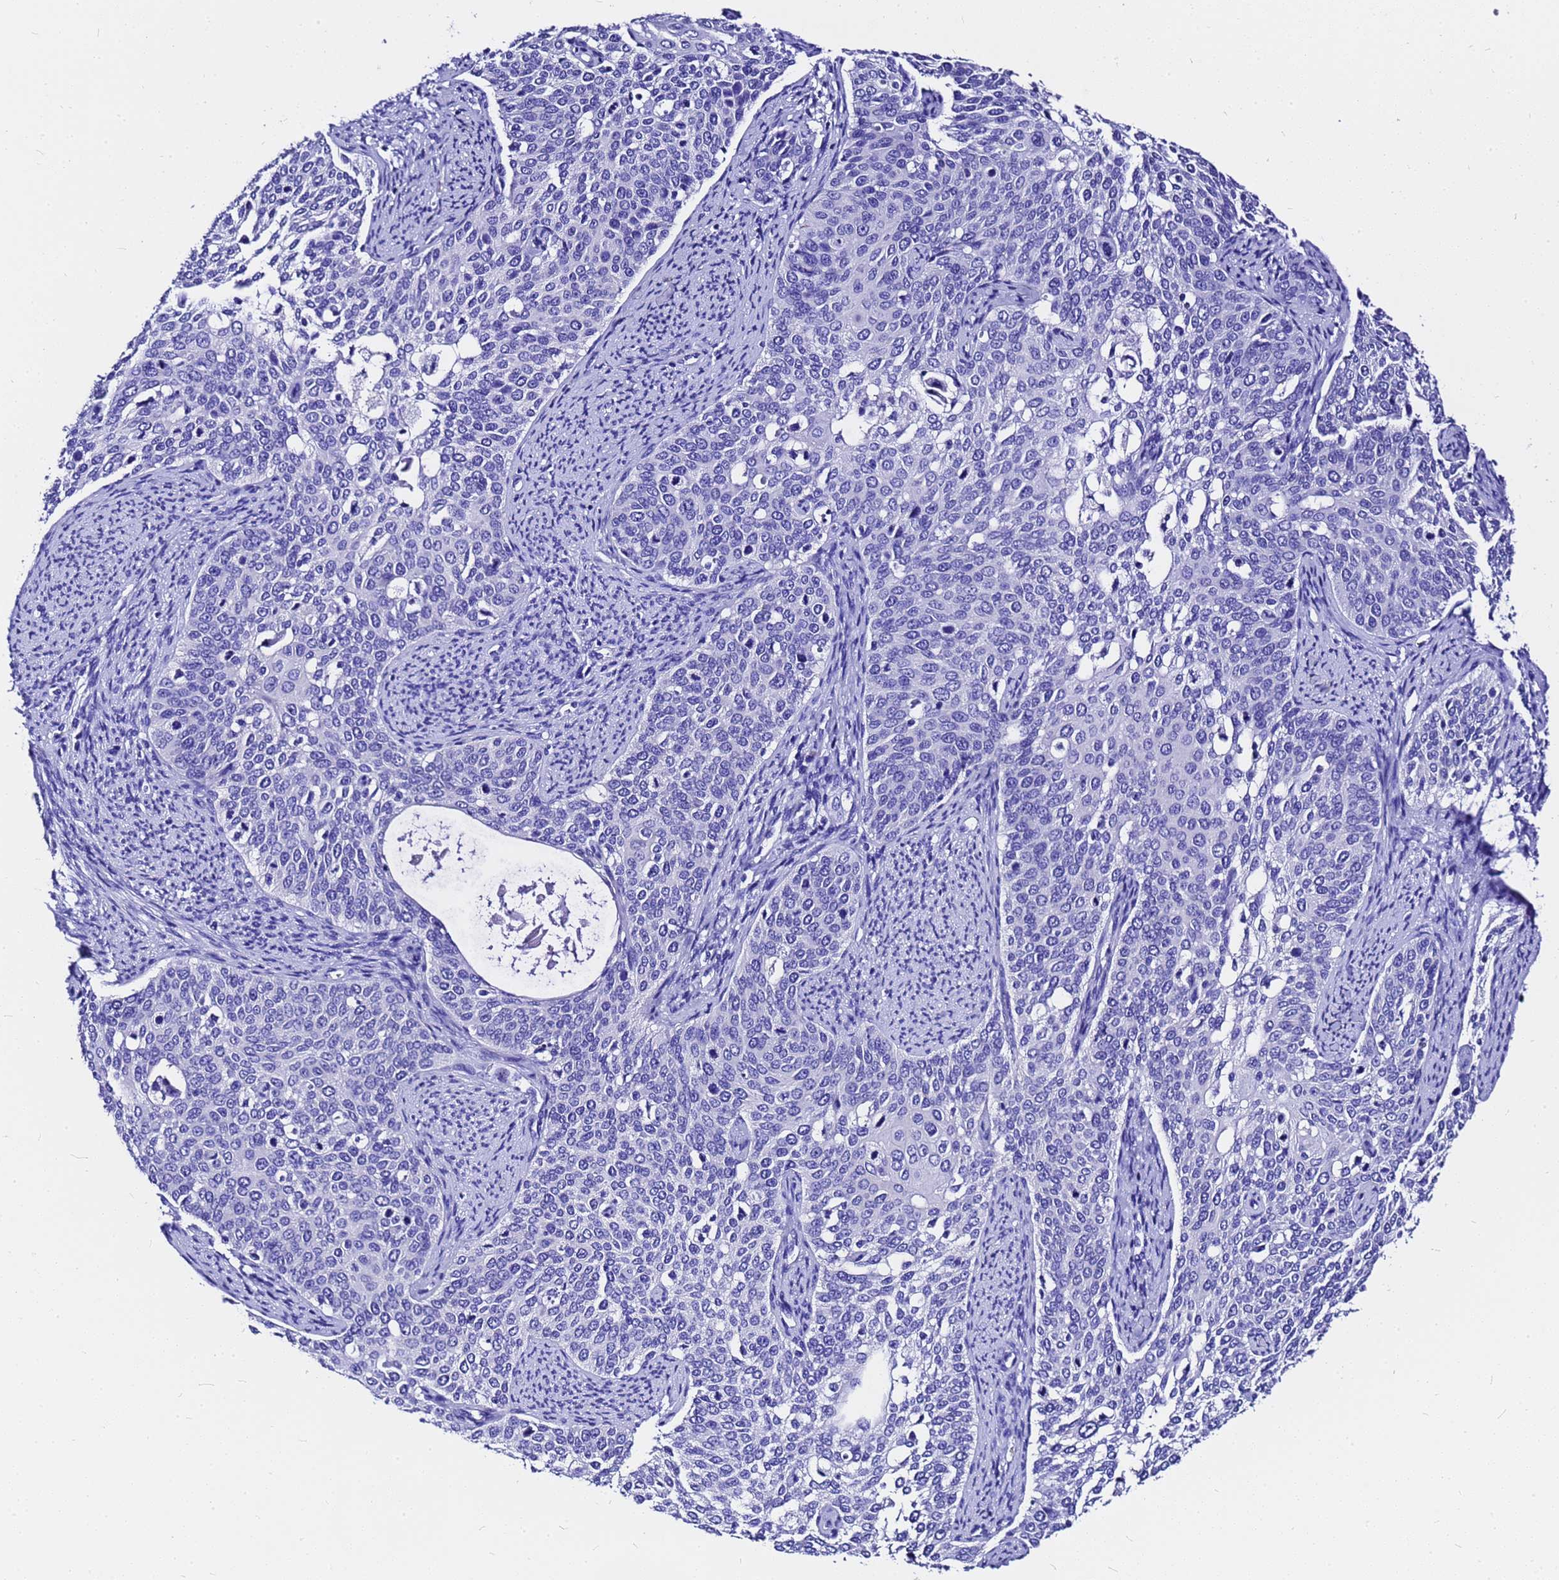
{"staining": {"intensity": "negative", "quantity": "none", "location": "none"}, "tissue": "cervical cancer", "cell_type": "Tumor cells", "image_type": "cancer", "snomed": [{"axis": "morphology", "description": "Squamous cell carcinoma, NOS"}, {"axis": "topography", "description": "Cervix"}], "caption": "This is an IHC histopathology image of cervical cancer. There is no staining in tumor cells.", "gene": "HERC4", "patient": {"sex": "female", "age": 44}}